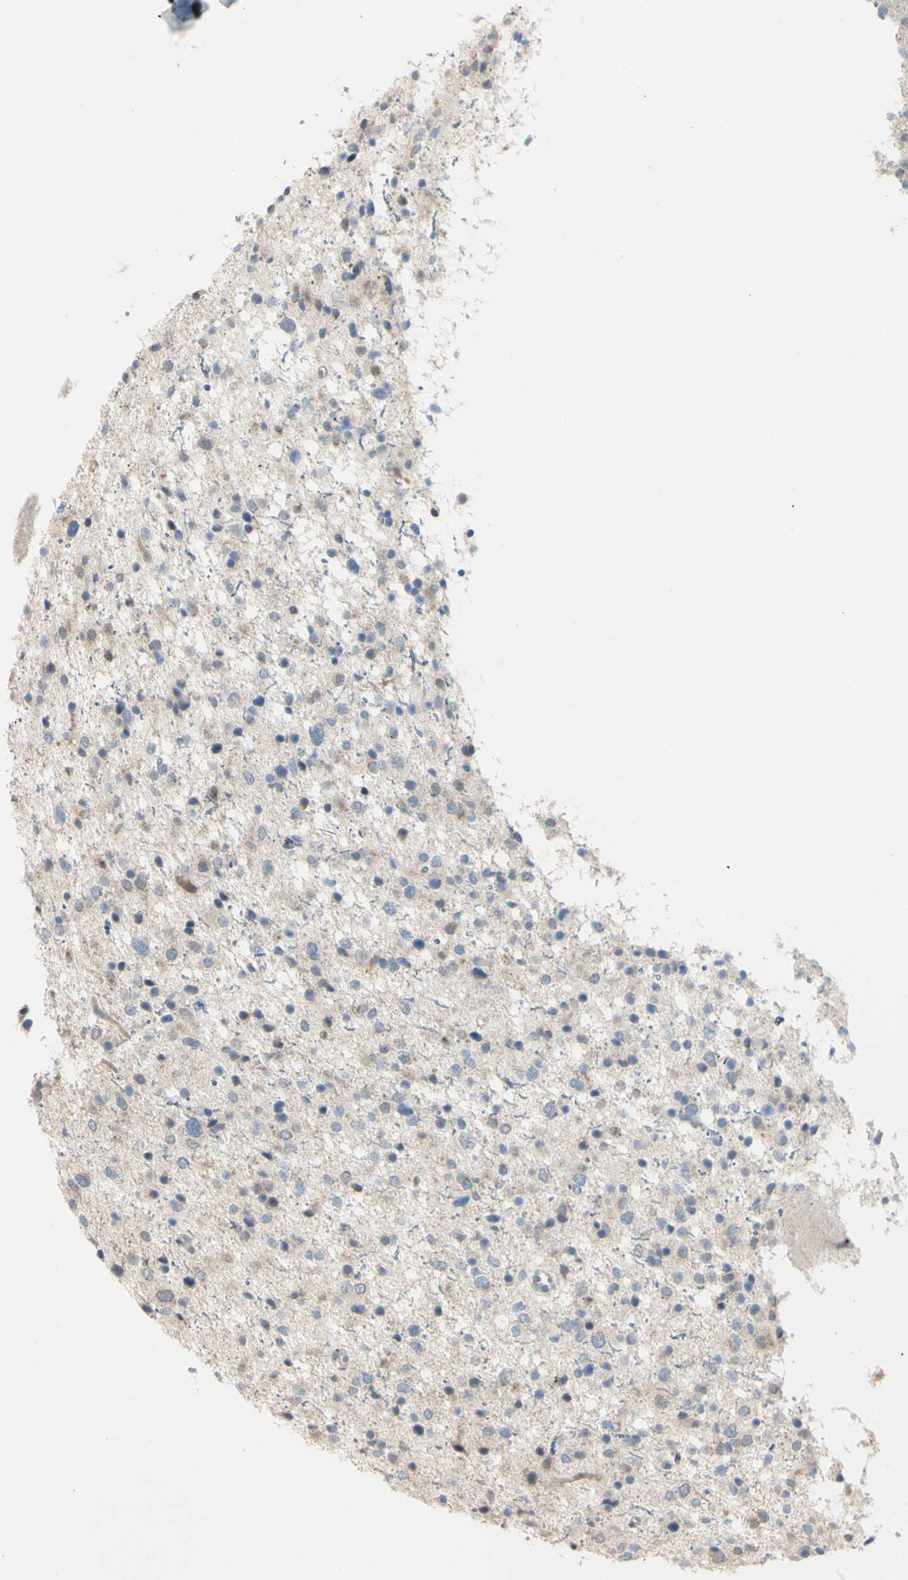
{"staining": {"intensity": "weak", "quantity": "<25%", "location": "cytoplasmic/membranous"}, "tissue": "glioma", "cell_type": "Tumor cells", "image_type": "cancer", "snomed": [{"axis": "morphology", "description": "Glioma, malignant, Low grade"}, {"axis": "topography", "description": "Brain"}], "caption": "Micrograph shows no significant protein staining in tumor cells of glioma.", "gene": "EIF5A", "patient": {"sex": "female", "age": 37}}